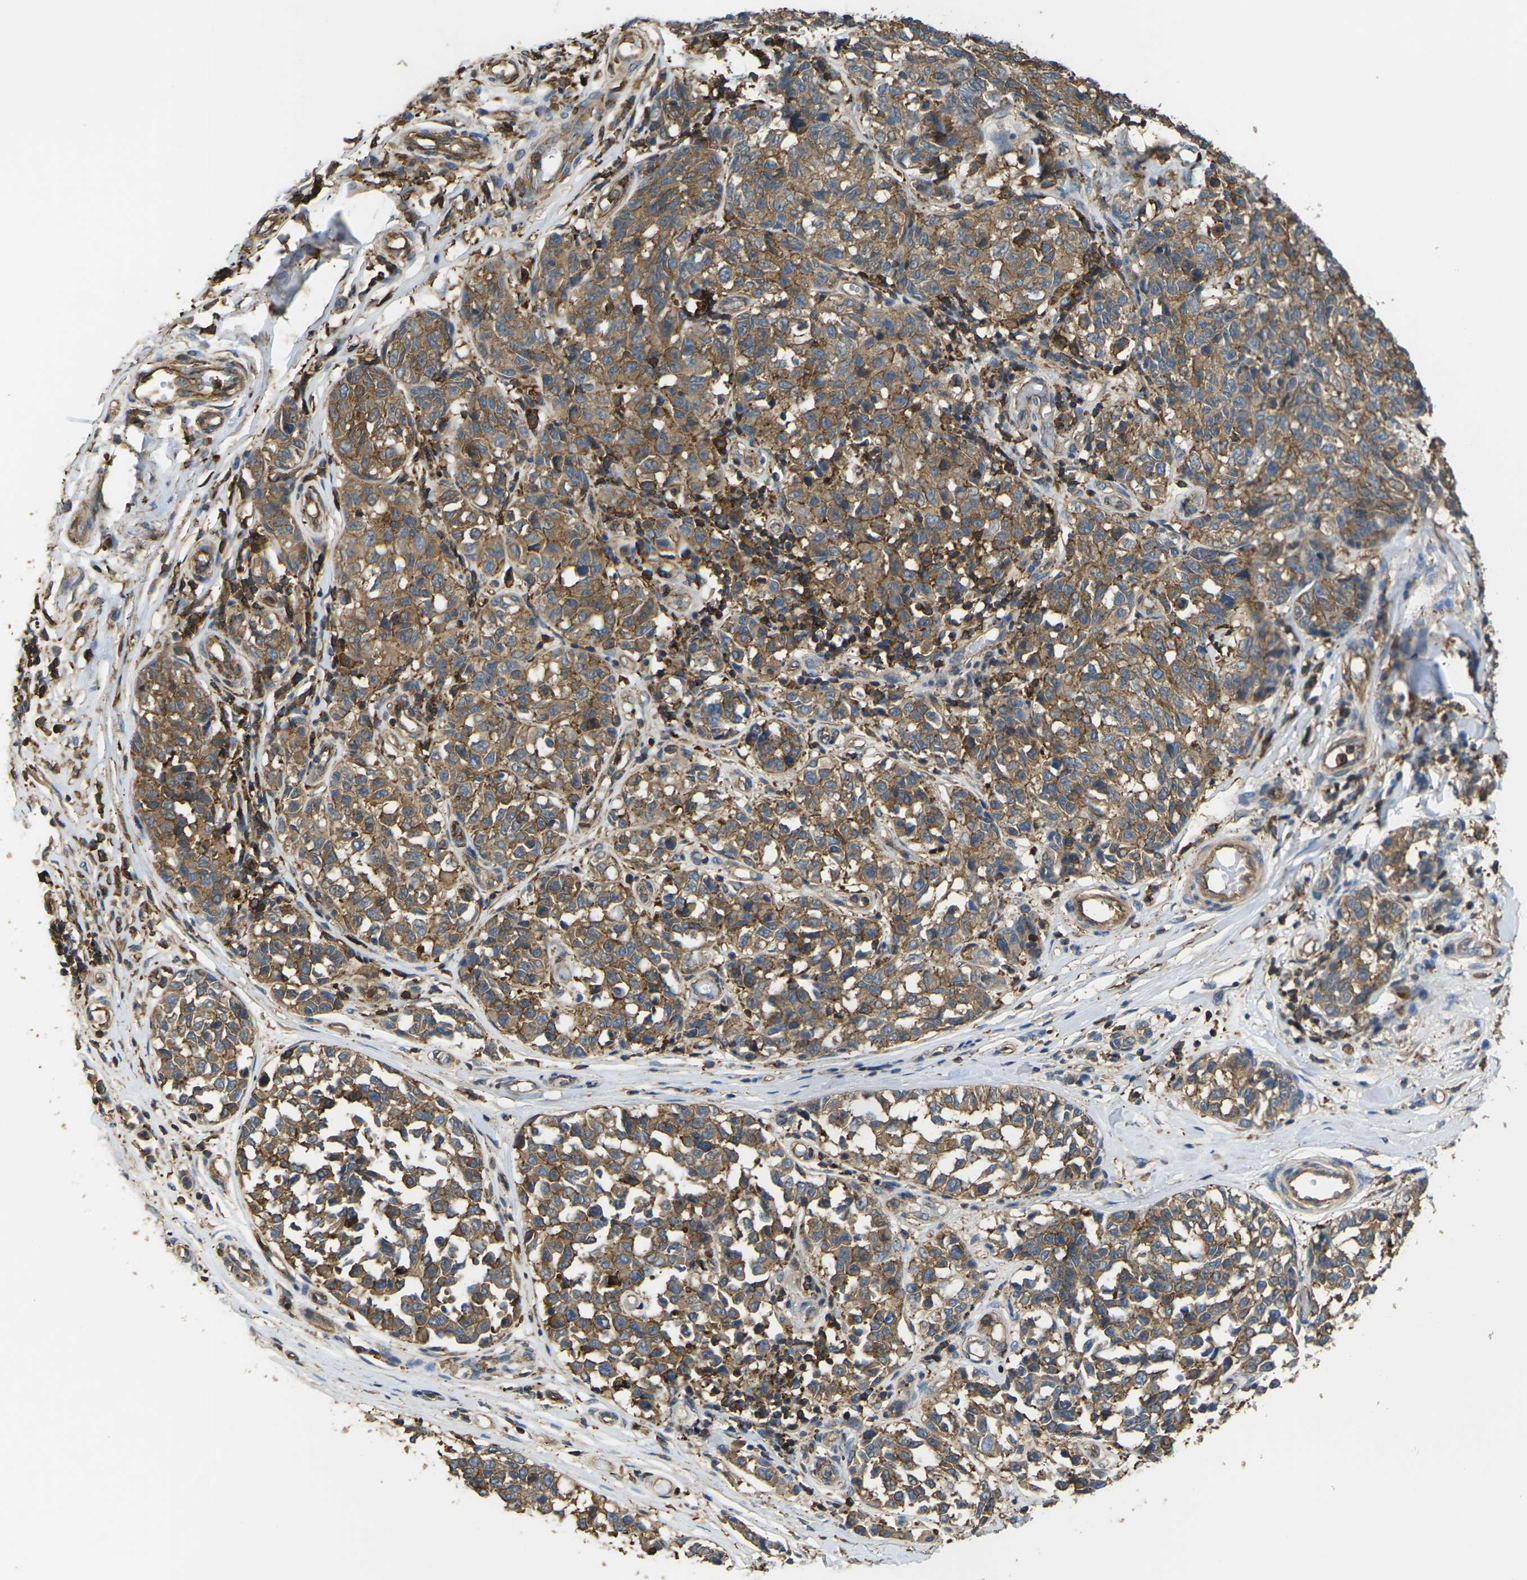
{"staining": {"intensity": "moderate", "quantity": ">75%", "location": "cytoplasmic/membranous"}, "tissue": "melanoma", "cell_type": "Tumor cells", "image_type": "cancer", "snomed": [{"axis": "morphology", "description": "Malignant melanoma, NOS"}, {"axis": "topography", "description": "Skin"}], "caption": "Immunohistochemistry (IHC) histopathology image of malignant melanoma stained for a protein (brown), which reveals medium levels of moderate cytoplasmic/membranous expression in about >75% of tumor cells.", "gene": "IQGAP1", "patient": {"sex": "female", "age": 64}}